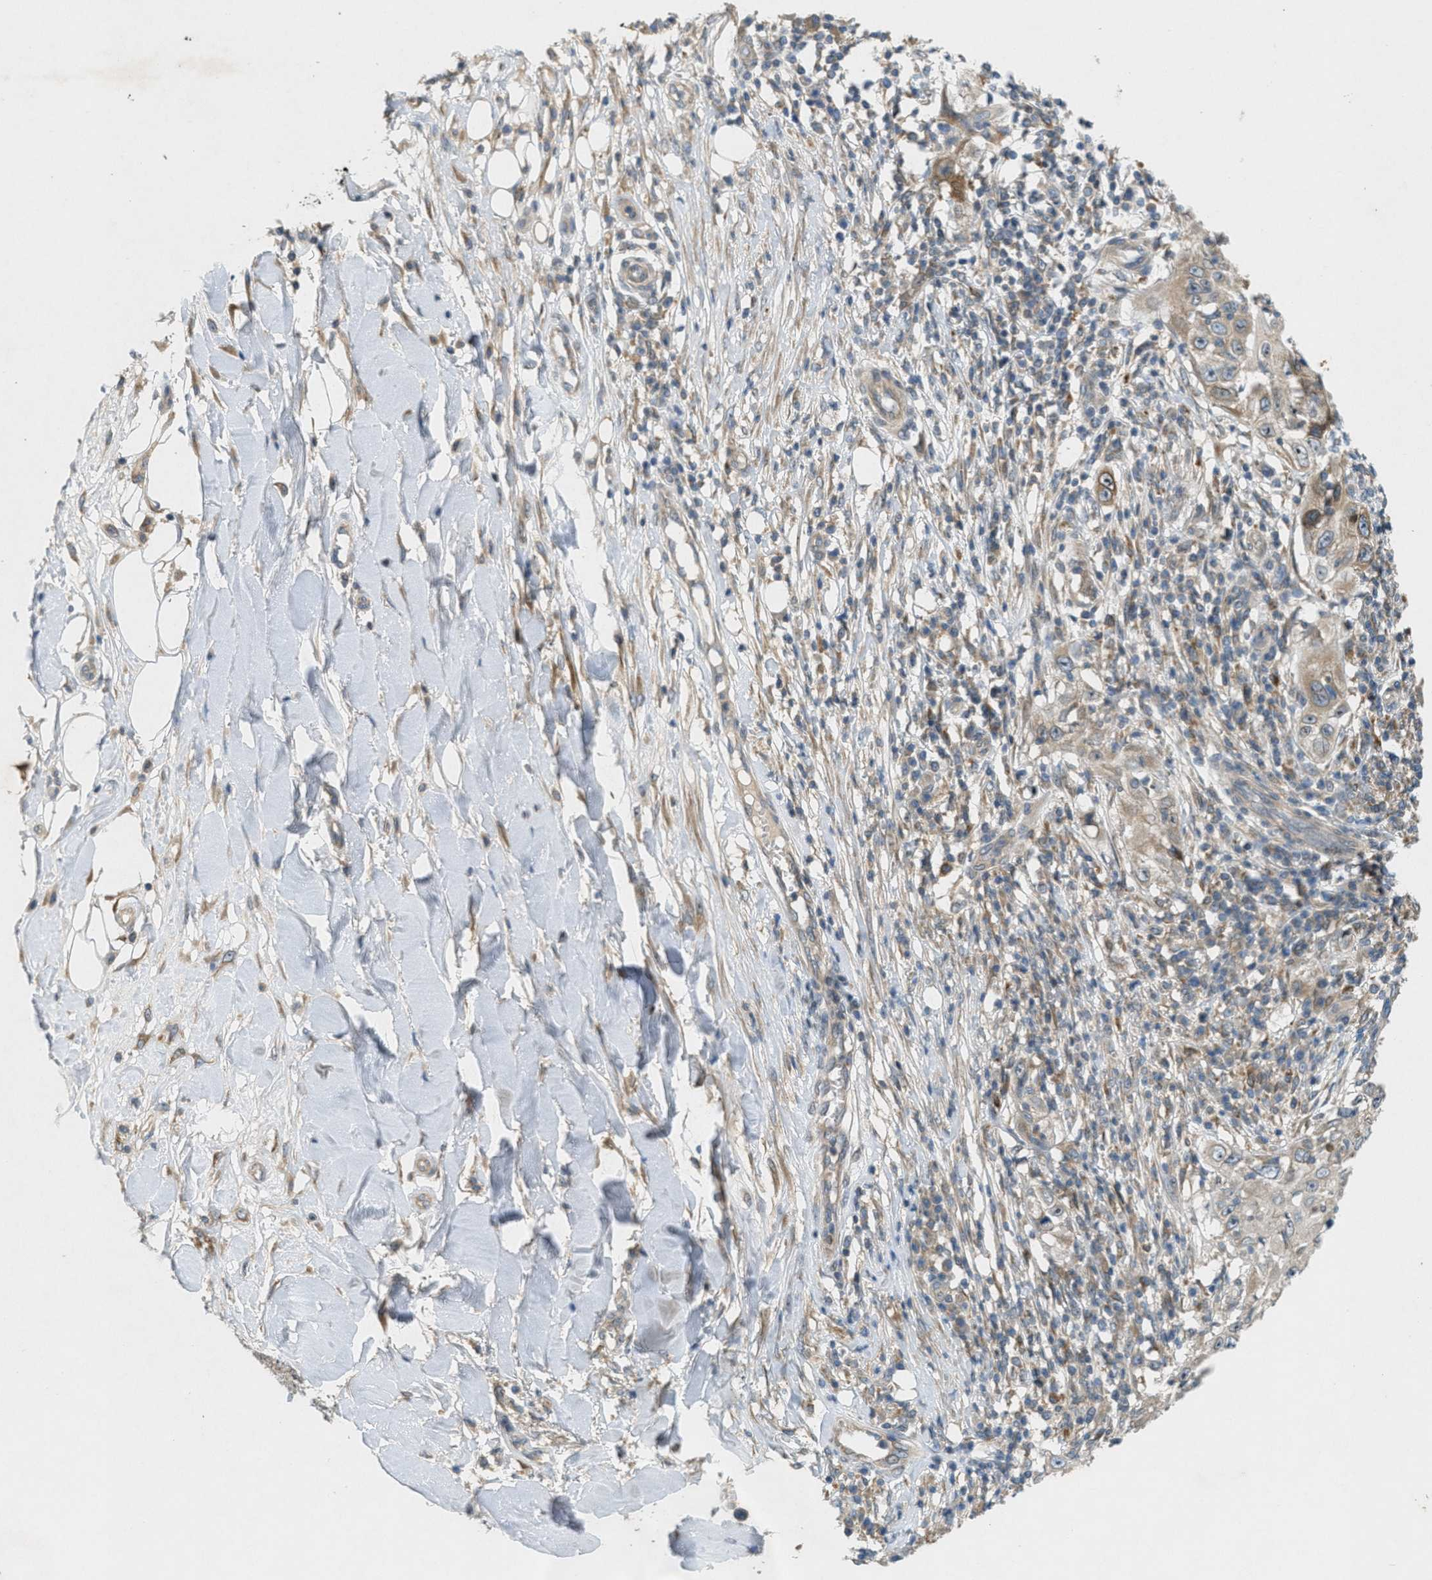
{"staining": {"intensity": "moderate", "quantity": "25%-75%", "location": "cytoplasmic/membranous,nuclear"}, "tissue": "skin cancer", "cell_type": "Tumor cells", "image_type": "cancer", "snomed": [{"axis": "morphology", "description": "Squamous cell carcinoma, NOS"}, {"axis": "topography", "description": "Skin"}], "caption": "Human skin squamous cell carcinoma stained with a protein marker displays moderate staining in tumor cells.", "gene": "SIGMAR1", "patient": {"sex": "male", "age": 86}}